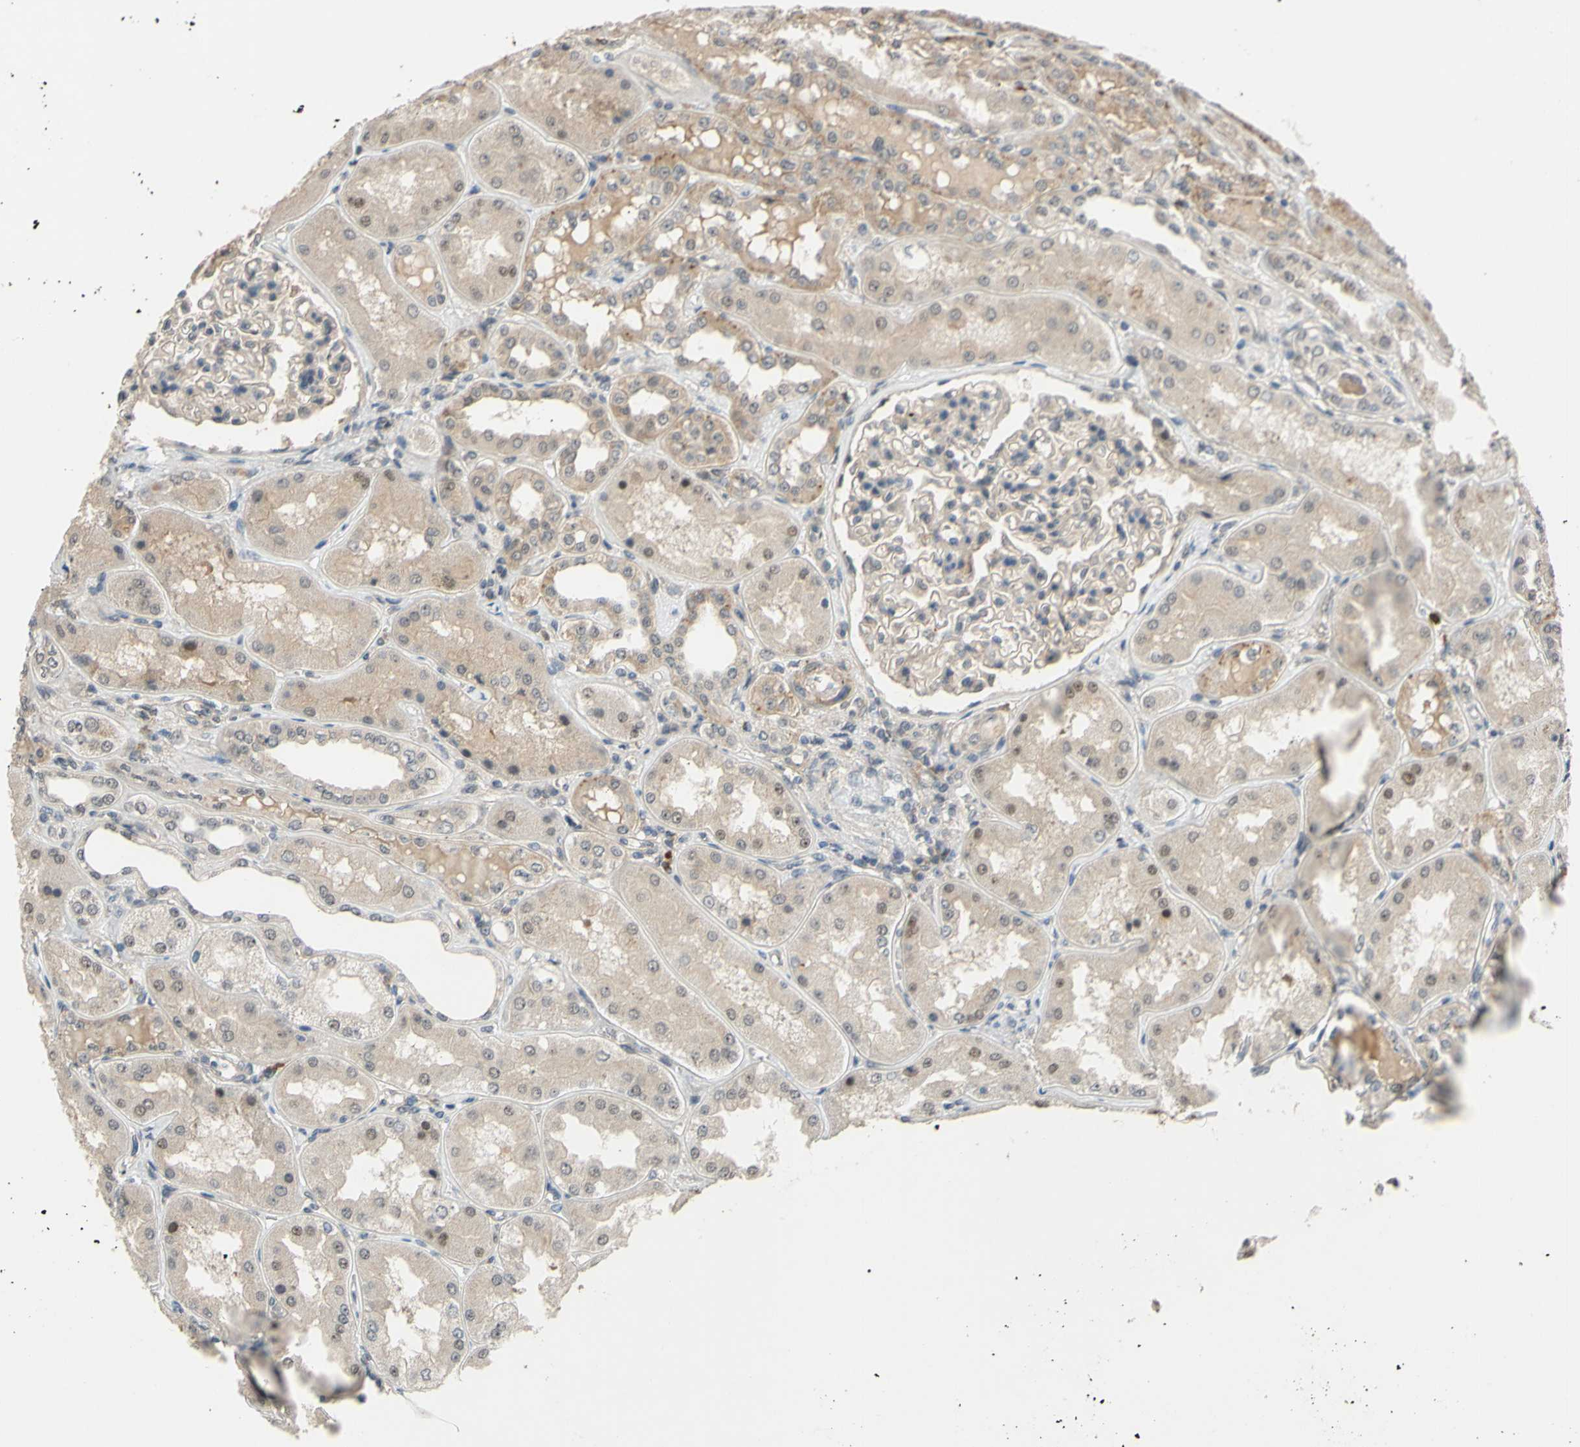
{"staining": {"intensity": "weak", "quantity": "<25%", "location": "cytoplasmic/membranous"}, "tissue": "kidney", "cell_type": "Cells in glomeruli", "image_type": "normal", "snomed": [{"axis": "morphology", "description": "Normal tissue, NOS"}, {"axis": "topography", "description": "Kidney"}], "caption": "This is an IHC micrograph of normal kidney. There is no staining in cells in glomeruli.", "gene": "ALK", "patient": {"sex": "female", "age": 56}}